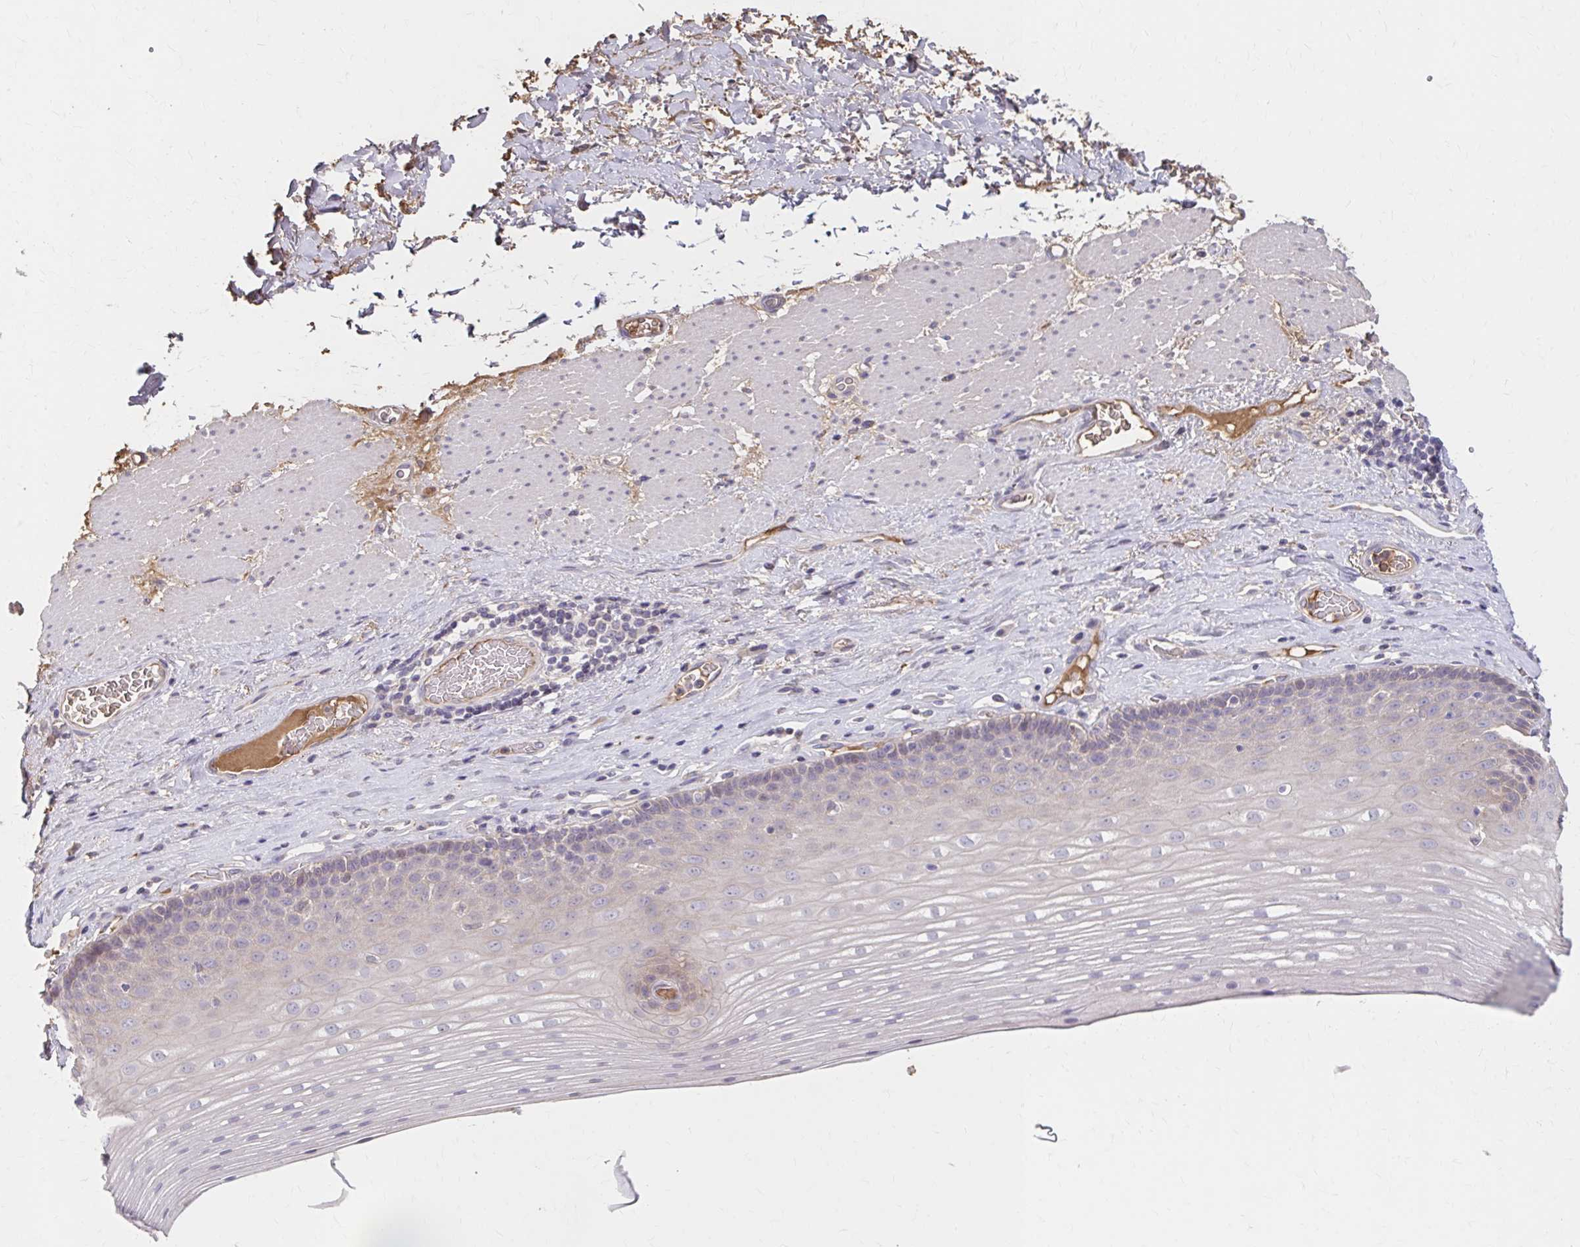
{"staining": {"intensity": "negative", "quantity": "none", "location": "none"}, "tissue": "esophagus", "cell_type": "Squamous epithelial cells", "image_type": "normal", "snomed": [{"axis": "morphology", "description": "Normal tissue, NOS"}, {"axis": "topography", "description": "Esophagus"}], "caption": "An immunohistochemistry (IHC) histopathology image of benign esophagus is shown. There is no staining in squamous epithelial cells of esophagus.", "gene": "HMGCS2", "patient": {"sex": "male", "age": 62}}